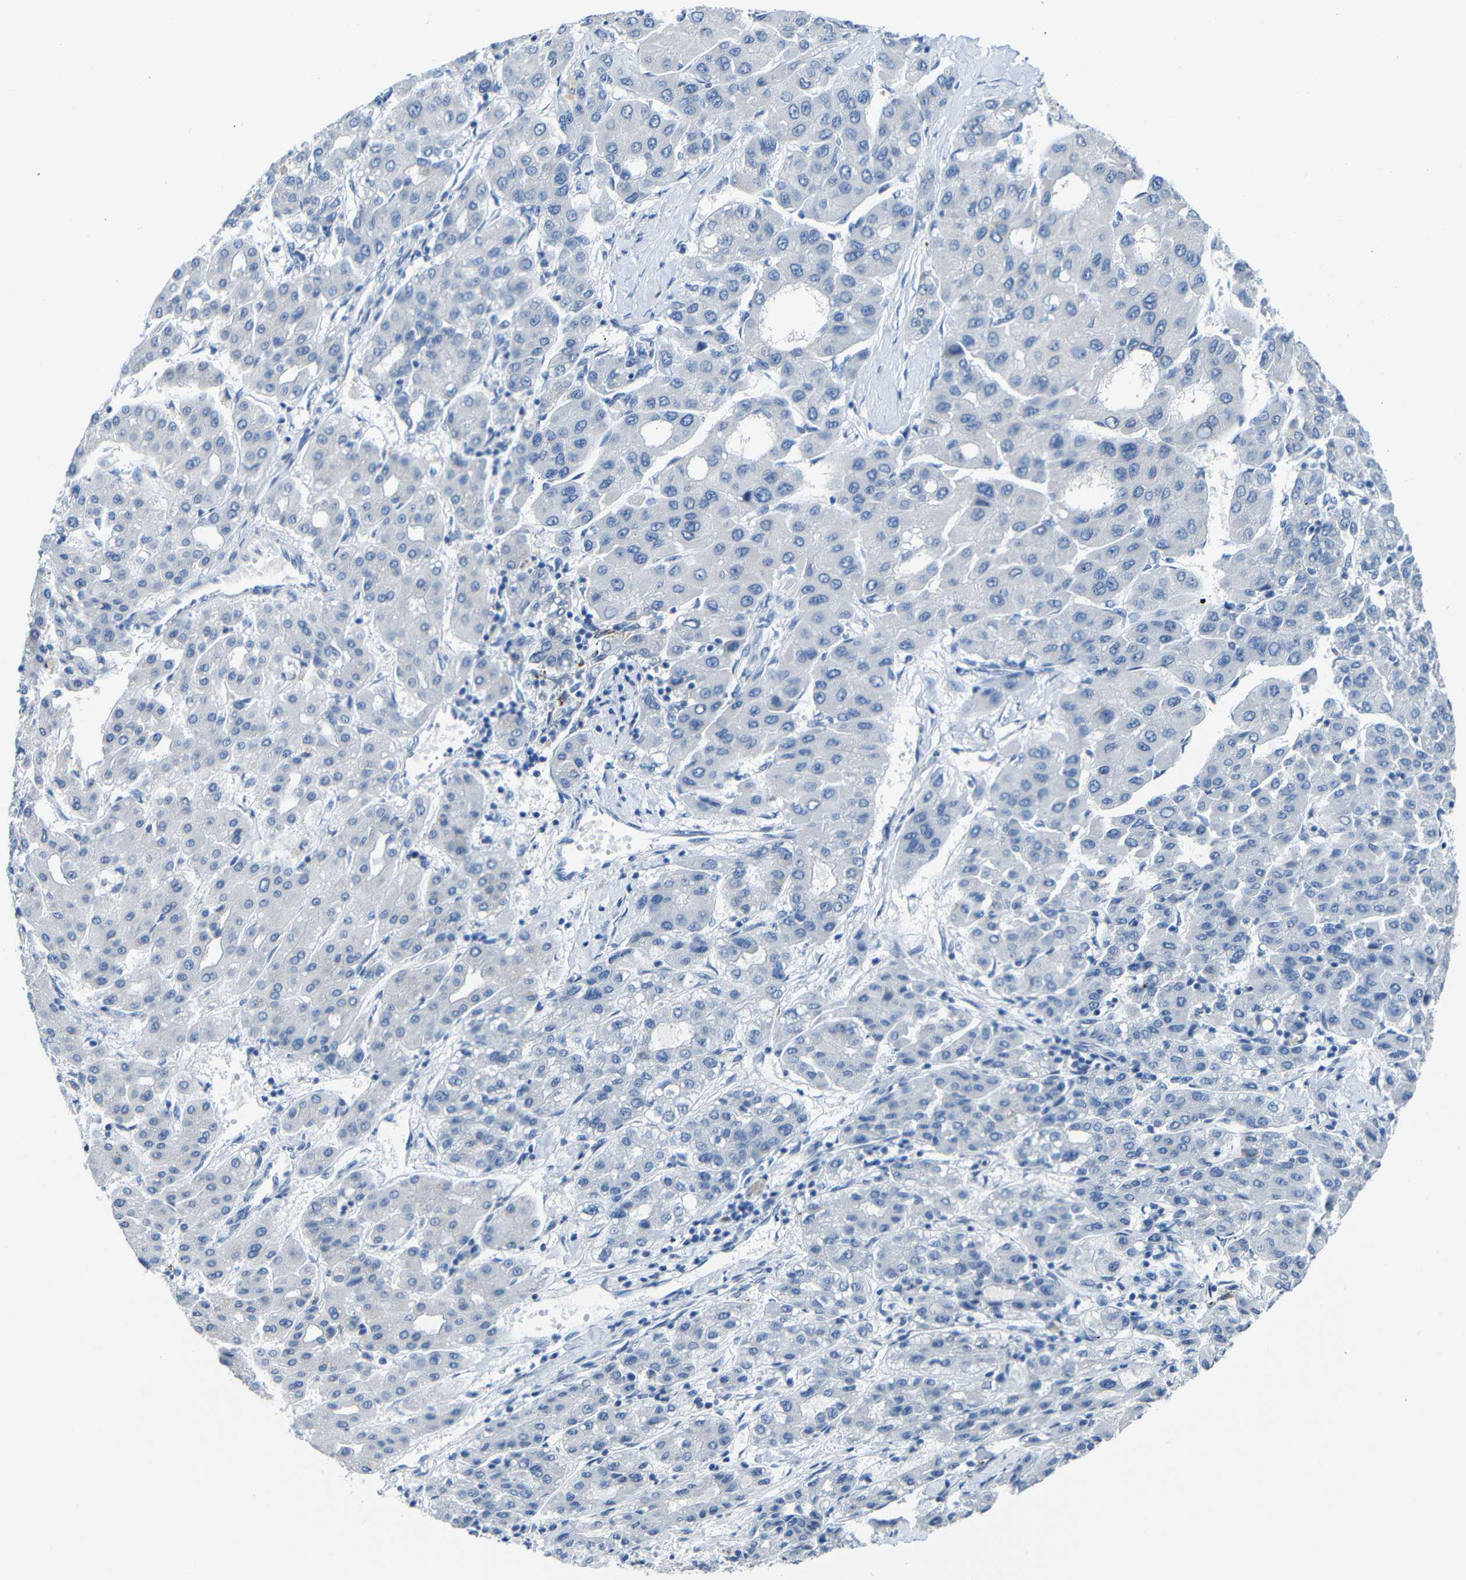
{"staining": {"intensity": "negative", "quantity": "none", "location": "none"}, "tissue": "liver cancer", "cell_type": "Tumor cells", "image_type": "cancer", "snomed": [{"axis": "morphology", "description": "Carcinoma, Hepatocellular, NOS"}, {"axis": "topography", "description": "Liver"}], "caption": "This histopathology image is of liver cancer stained with IHC to label a protein in brown with the nuclei are counter-stained blue. There is no expression in tumor cells.", "gene": "C15orf48", "patient": {"sex": "male", "age": 65}}